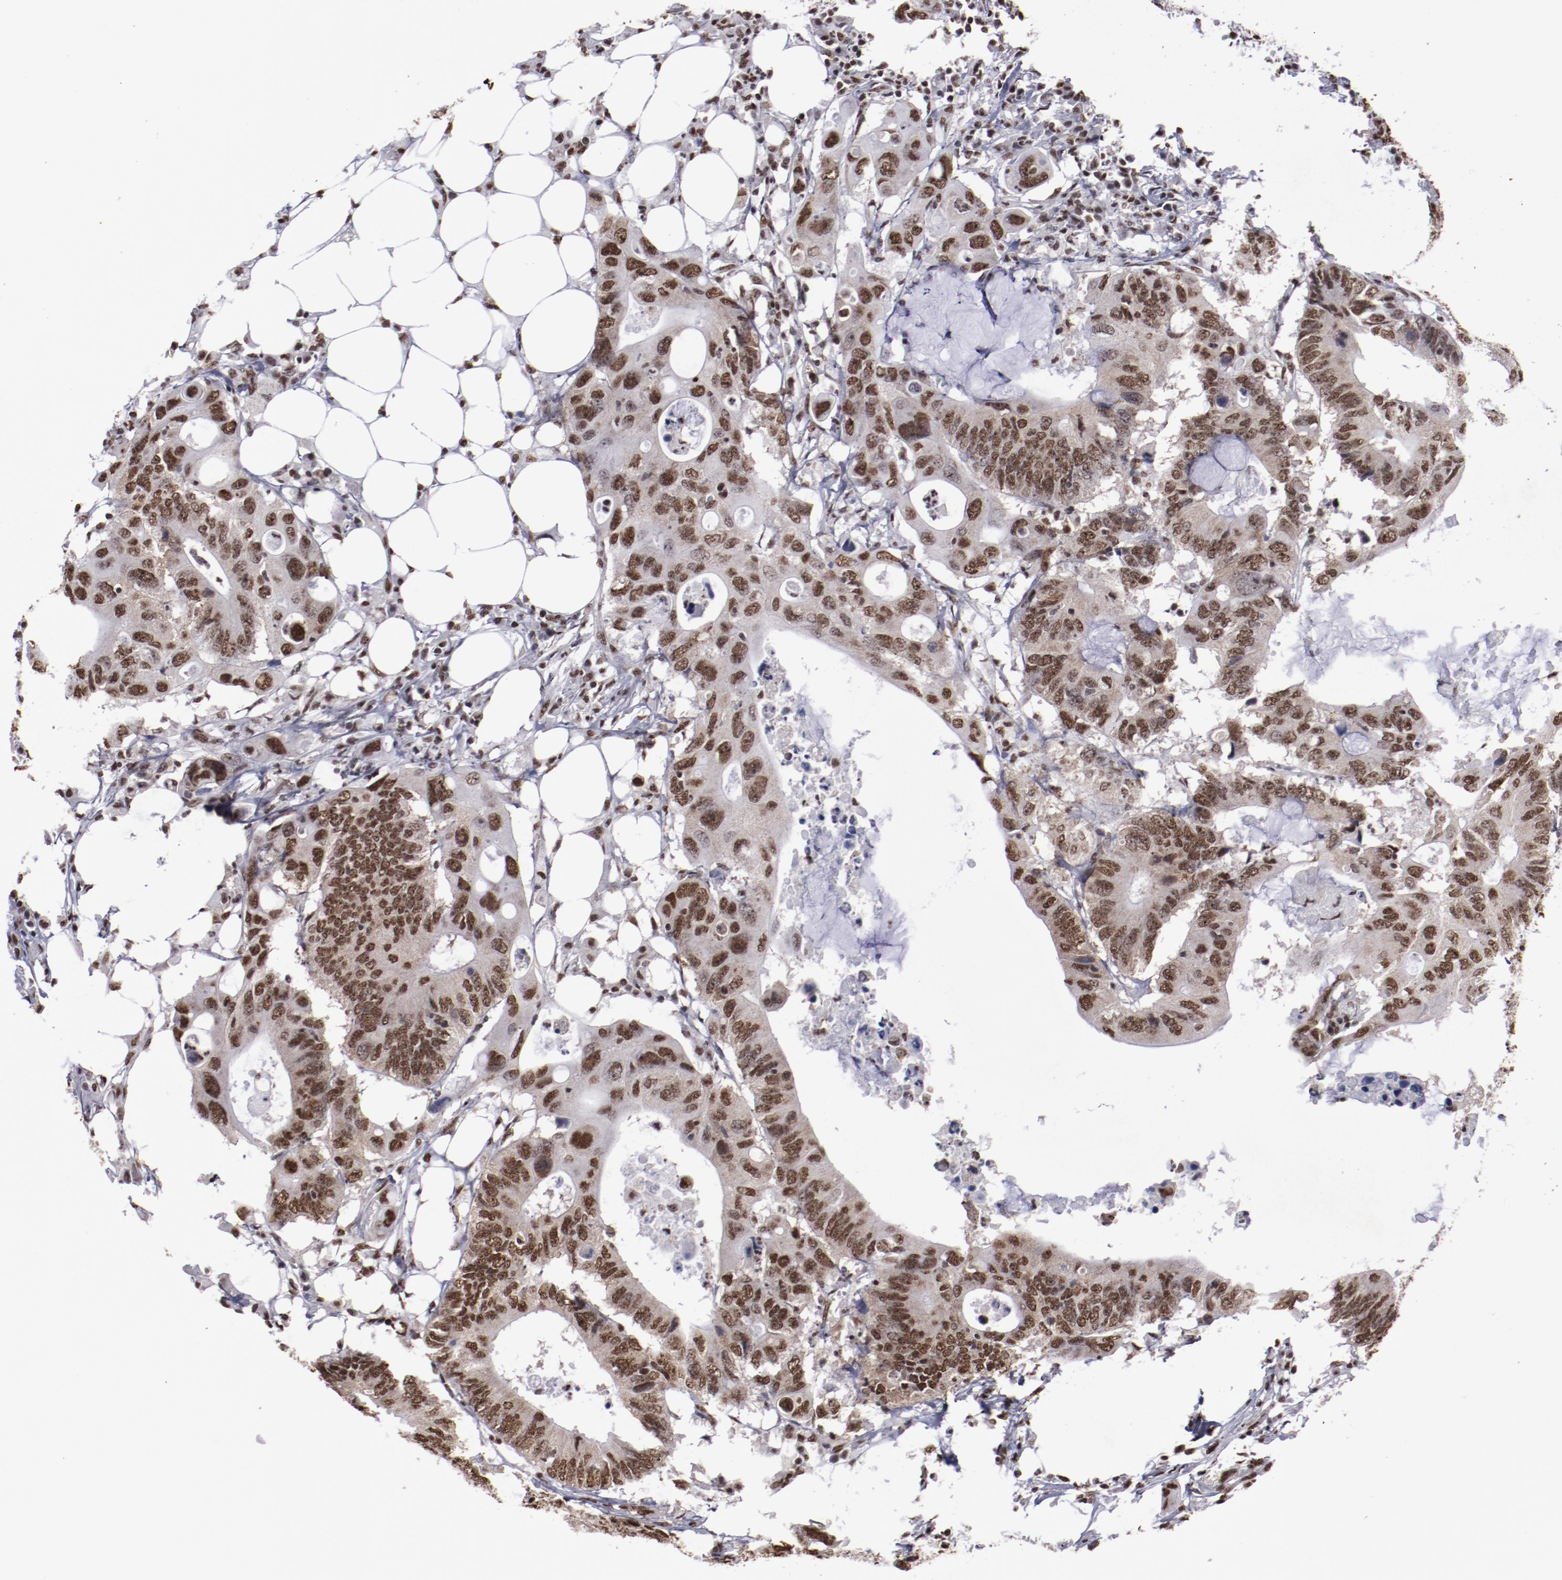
{"staining": {"intensity": "strong", "quantity": ">75%", "location": "nuclear"}, "tissue": "colorectal cancer", "cell_type": "Tumor cells", "image_type": "cancer", "snomed": [{"axis": "morphology", "description": "Adenocarcinoma, NOS"}, {"axis": "topography", "description": "Colon"}], "caption": "Immunohistochemistry of colorectal cancer displays high levels of strong nuclear expression in about >75% of tumor cells. The staining was performed using DAB (3,3'-diaminobenzidine) to visualize the protein expression in brown, while the nuclei were stained in blue with hematoxylin (Magnification: 20x).", "gene": "HNRNPA2B1", "patient": {"sex": "male", "age": 71}}